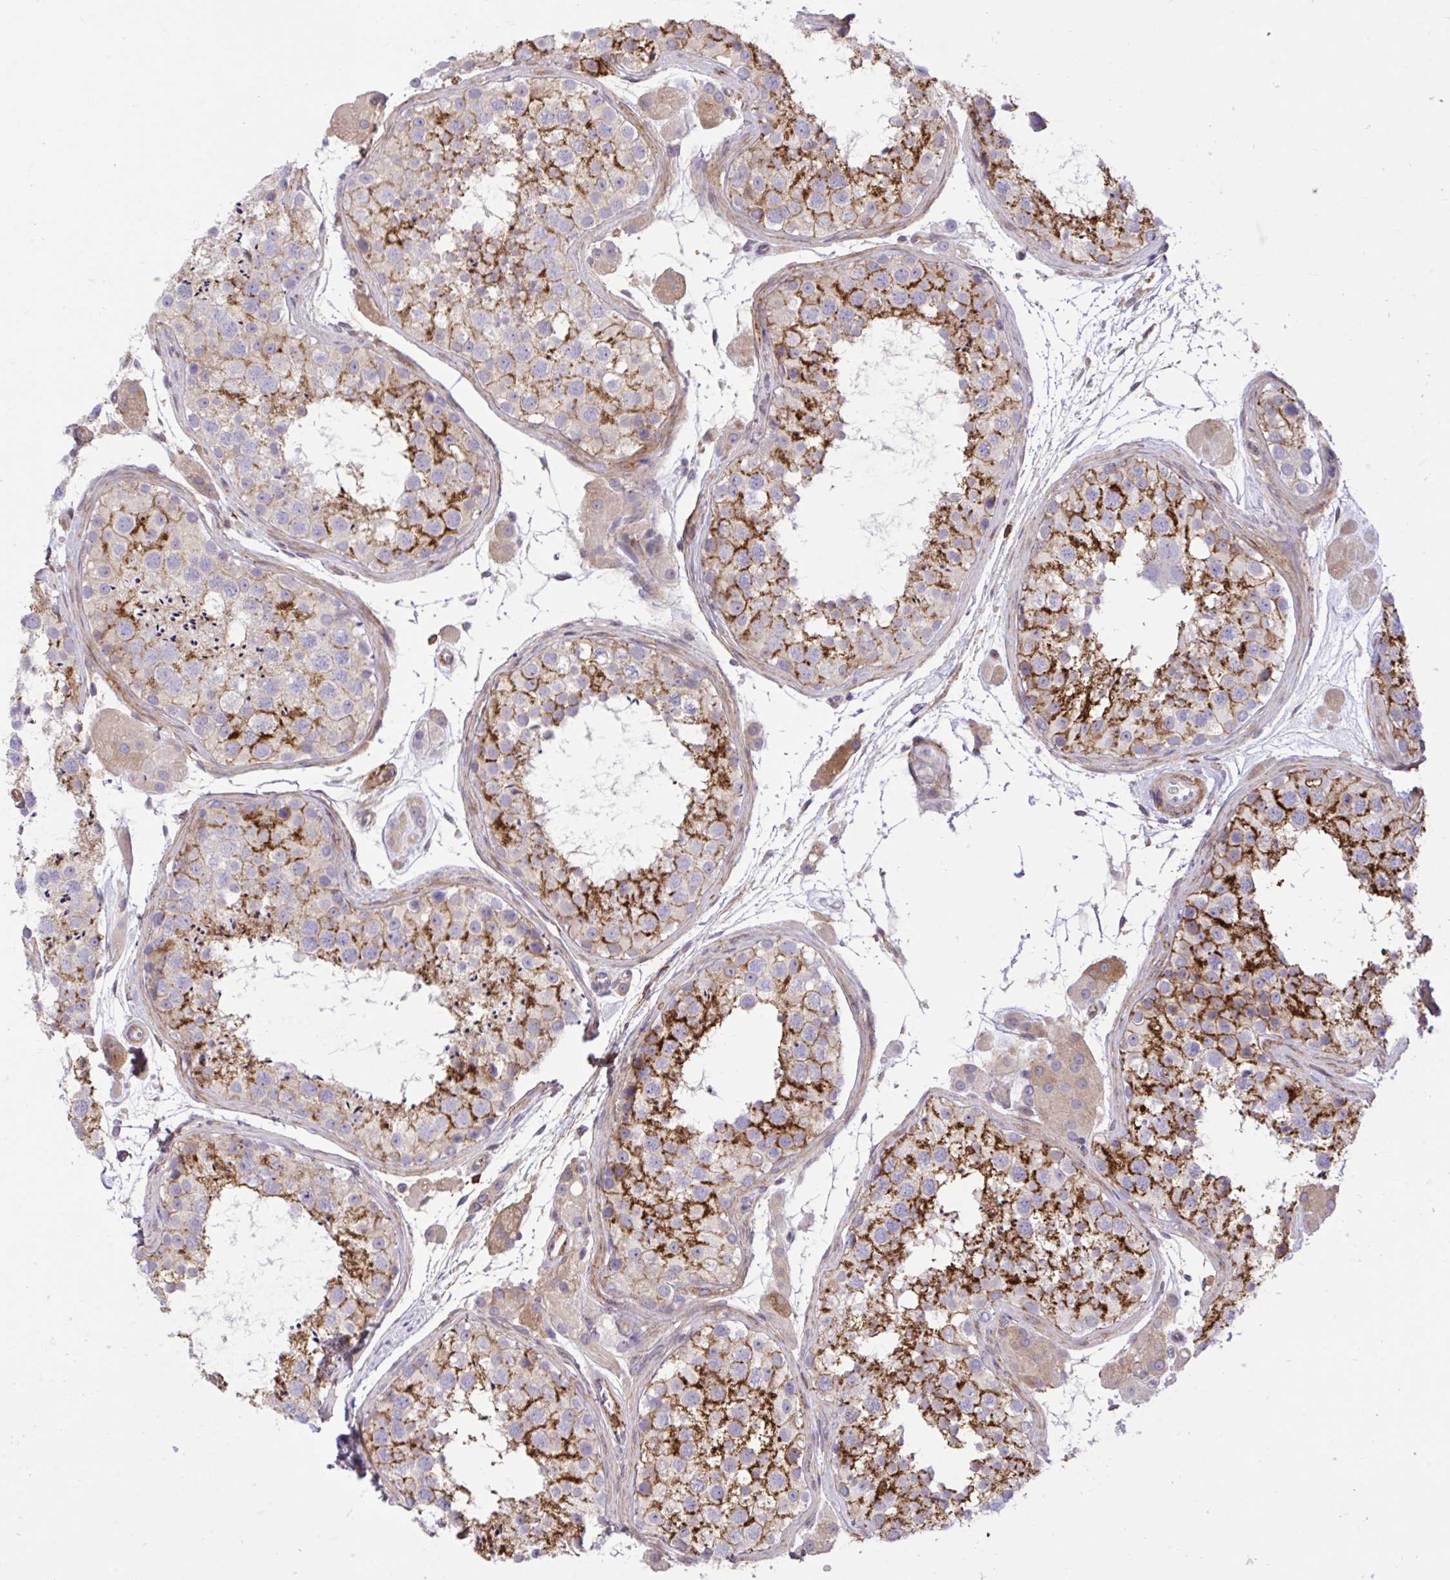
{"staining": {"intensity": "strong", "quantity": "25%-75%", "location": "cytoplasmic/membranous"}, "tissue": "testis", "cell_type": "Cells in seminiferous ducts", "image_type": "normal", "snomed": [{"axis": "morphology", "description": "Normal tissue, NOS"}, {"axis": "topography", "description": "Testis"}], "caption": "Immunohistochemistry (DAB) staining of benign human testis displays strong cytoplasmic/membranous protein staining in approximately 25%-75% of cells in seminiferous ducts.", "gene": "ERI1", "patient": {"sex": "male", "age": 41}}